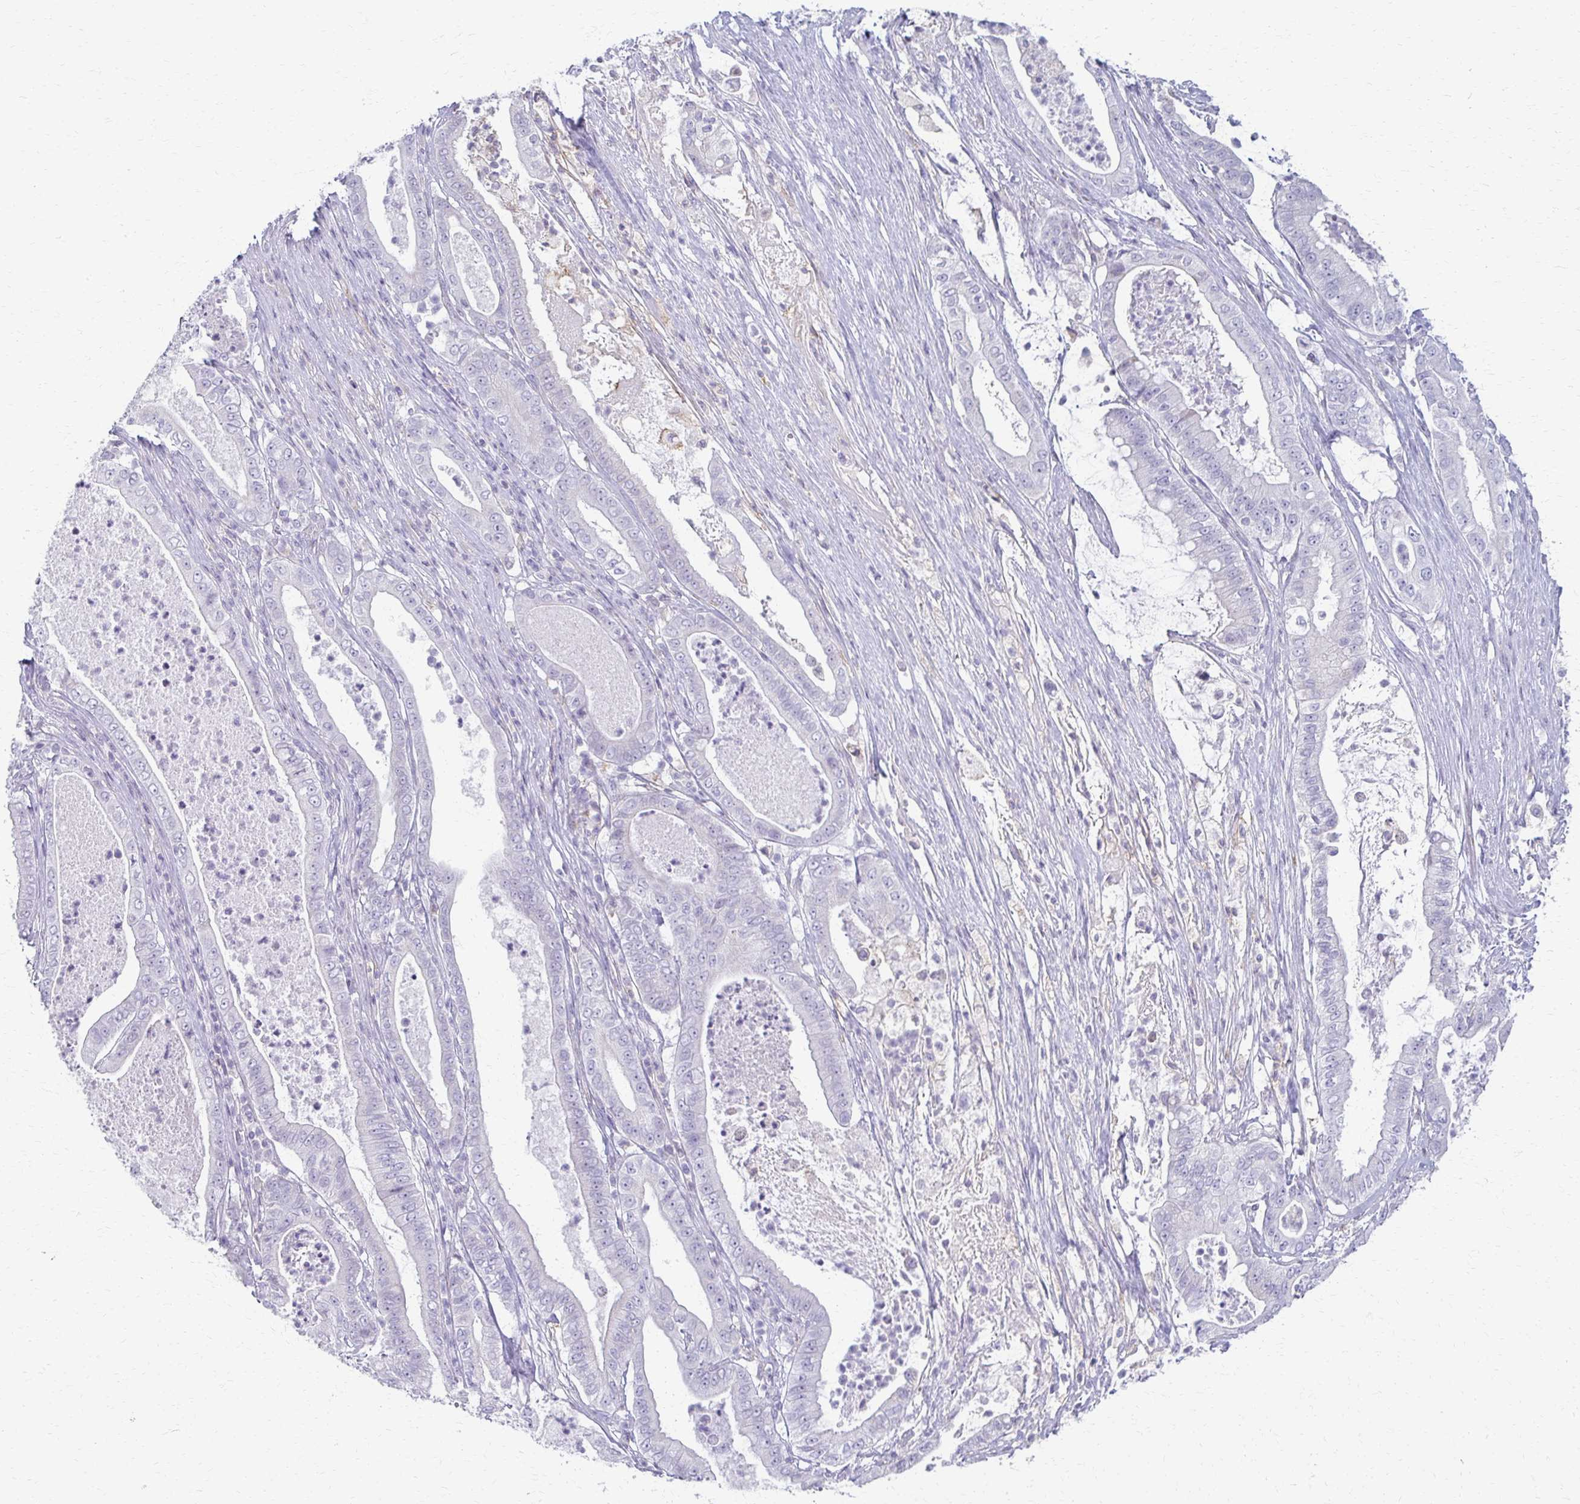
{"staining": {"intensity": "negative", "quantity": "none", "location": "none"}, "tissue": "pancreatic cancer", "cell_type": "Tumor cells", "image_type": "cancer", "snomed": [{"axis": "morphology", "description": "Adenocarcinoma, NOS"}, {"axis": "topography", "description": "Pancreas"}], "caption": "This histopathology image is of adenocarcinoma (pancreatic) stained with immunohistochemistry to label a protein in brown with the nuclei are counter-stained blue. There is no expression in tumor cells. The staining is performed using DAB (3,3'-diaminobenzidine) brown chromogen with nuclei counter-stained in using hematoxylin.", "gene": "FCGR2B", "patient": {"sex": "male", "age": 71}}